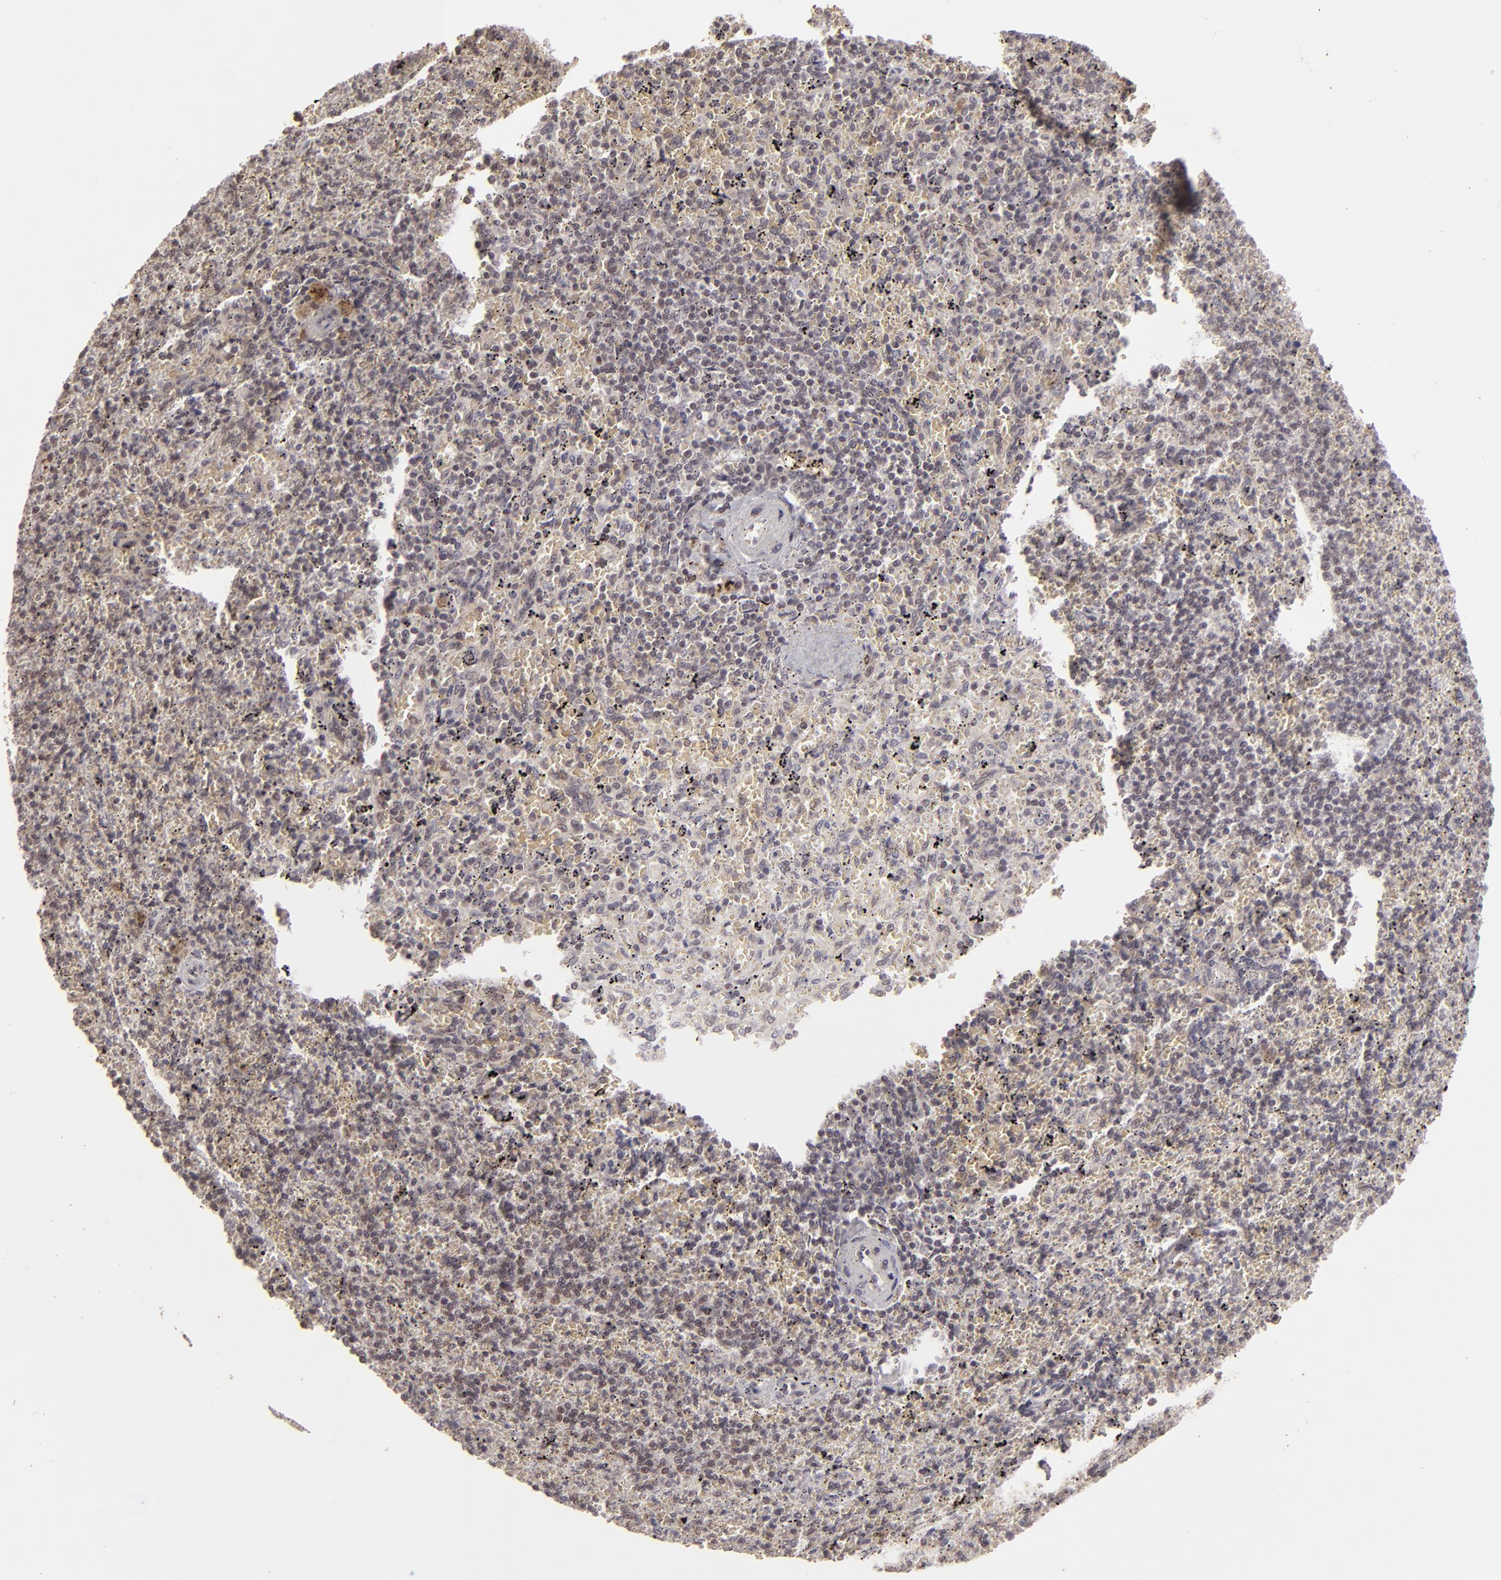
{"staining": {"intensity": "negative", "quantity": "none", "location": "none"}, "tissue": "spleen", "cell_type": "Cells in red pulp", "image_type": "normal", "snomed": [{"axis": "morphology", "description": "Normal tissue, NOS"}, {"axis": "topography", "description": "Spleen"}], "caption": "Cells in red pulp show no significant protein positivity in normal spleen.", "gene": "DFFA", "patient": {"sex": "female", "age": 43}}